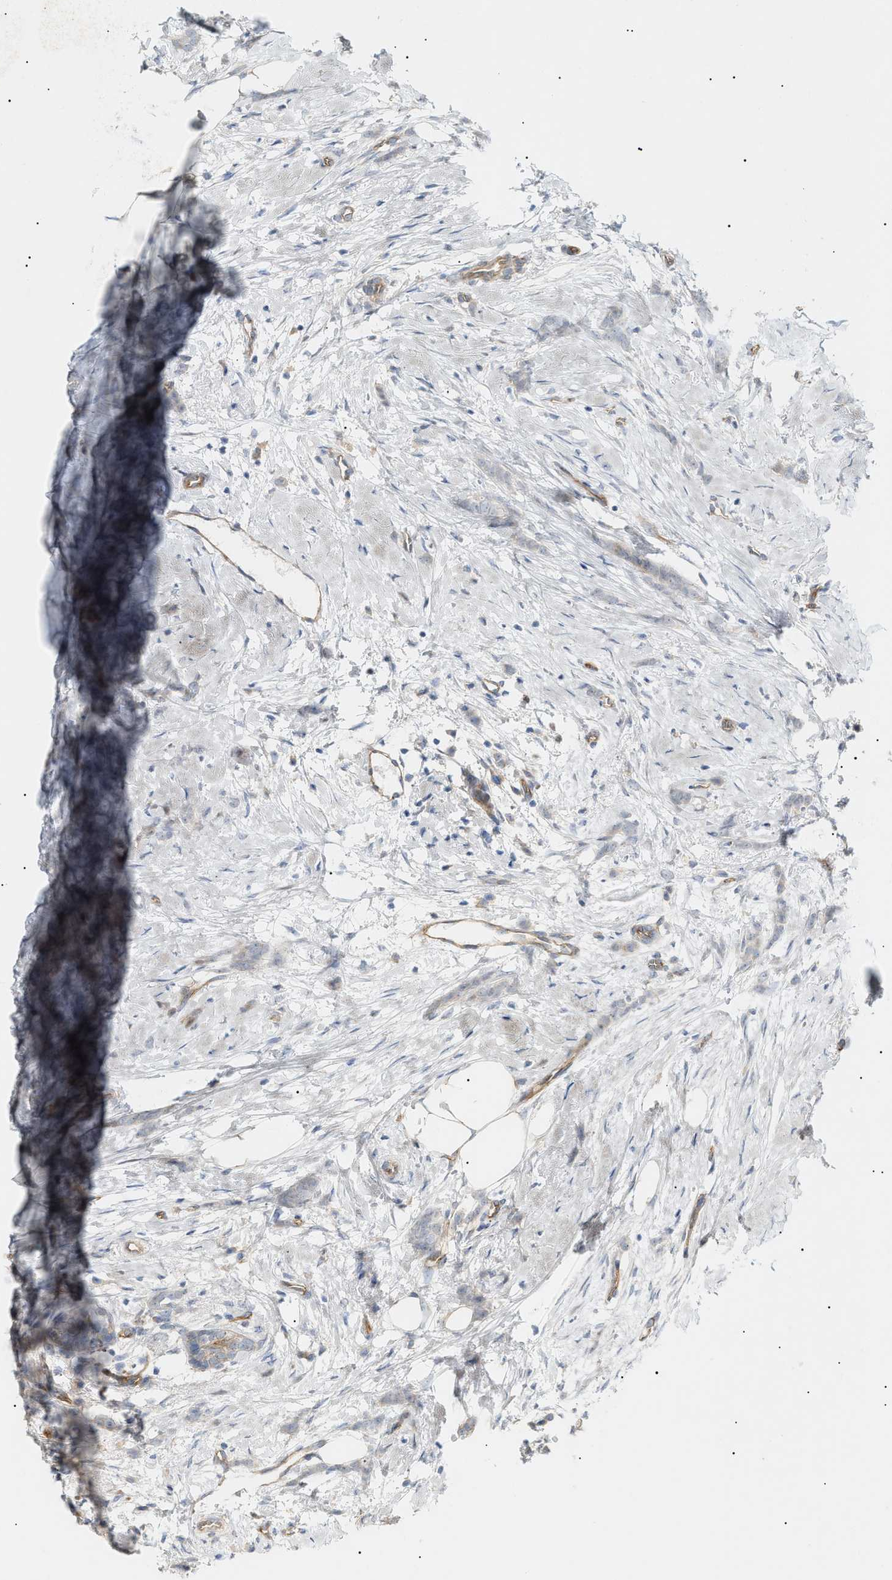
{"staining": {"intensity": "weak", "quantity": "<25%", "location": "cytoplasmic/membranous"}, "tissue": "breast cancer", "cell_type": "Tumor cells", "image_type": "cancer", "snomed": [{"axis": "morphology", "description": "Lobular carcinoma, in situ"}, {"axis": "morphology", "description": "Lobular carcinoma"}, {"axis": "topography", "description": "Breast"}], "caption": "Tumor cells are negative for brown protein staining in breast lobular carcinoma in situ.", "gene": "ZFHX2", "patient": {"sex": "female", "age": 41}}